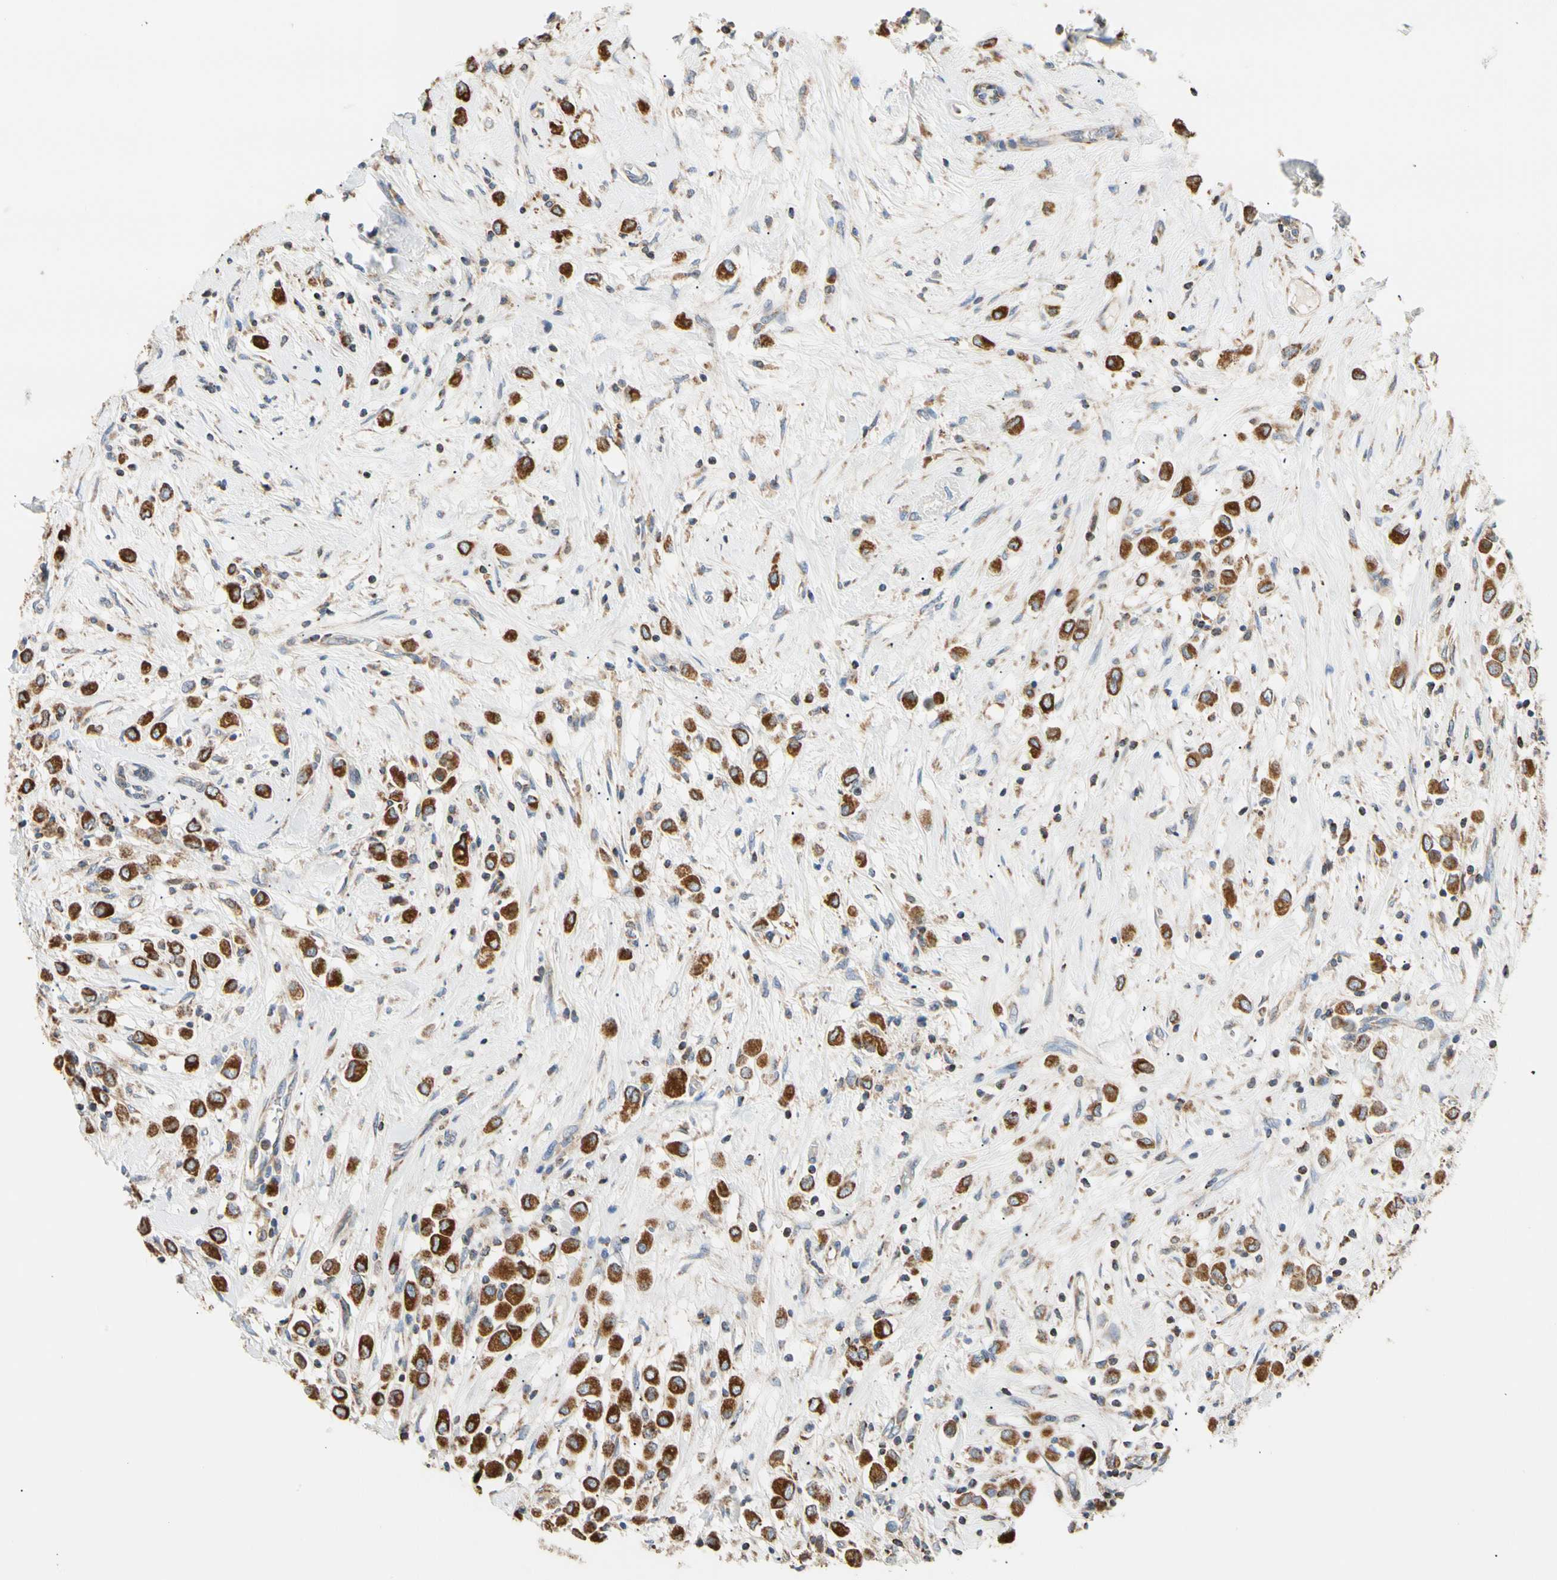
{"staining": {"intensity": "strong", "quantity": ">75%", "location": "cytoplasmic/membranous"}, "tissue": "breast cancer", "cell_type": "Tumor cells", "image_type": "cancer", "snomed": [{"axis": "morphology", "description": "Duct carcinoma"}, {"axis": "topography", "description": "Breast"}], "caption": "Protein expression analysis of human breast cancer reveals strong cytoplasmic/membranous expression in about >75% of tumor cells. The staining was performed using DAB, with brown indicating positive protein expression. Nuclei are stained blue with hematoxylin.", "gene": "PLGRKT", "patient": {"sex": "female", "age": 61}}